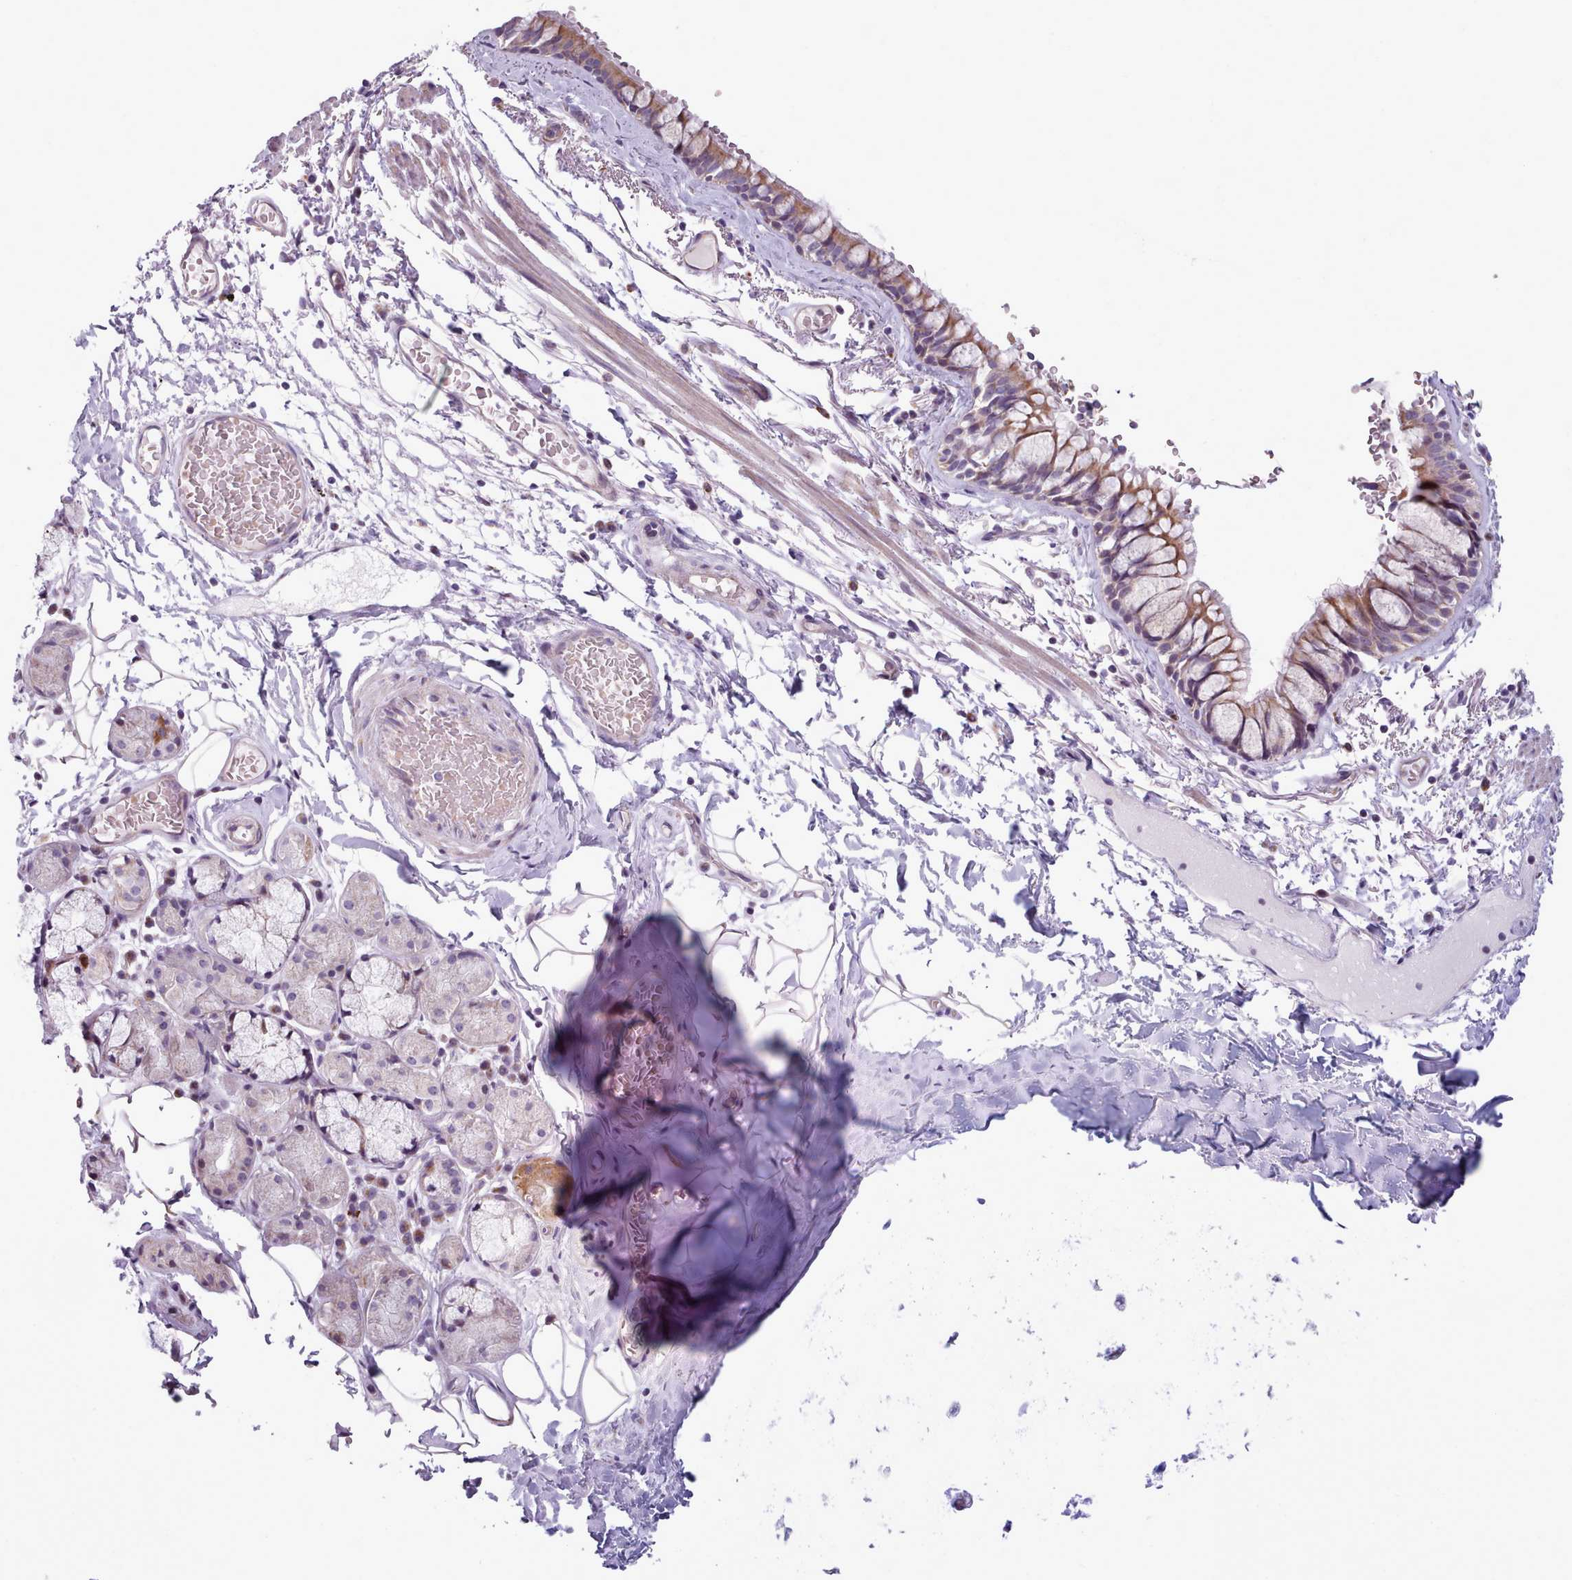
{"staining": {"intensity": "moderate", "quantity": ">75%", "location": "cytoplasmic/membranous"}, "tissue": "bronchus", "cell_type": "Respiratory epithelial cells", "image_type": "normal", "snomed": [{"axis": "morphology", "description": "Normal tissue, NOS"}, {"axis": "topography", "description": "Cartilage tissue"}], "caption": "The micrograph exhibits a brown stain indicating the presence of a protein in the cytoplasmic/membranous of respiratory epithelial cells in bronchus.", "gene": "SLC52A3", "patient": {"sex": "male", "age": 63}}